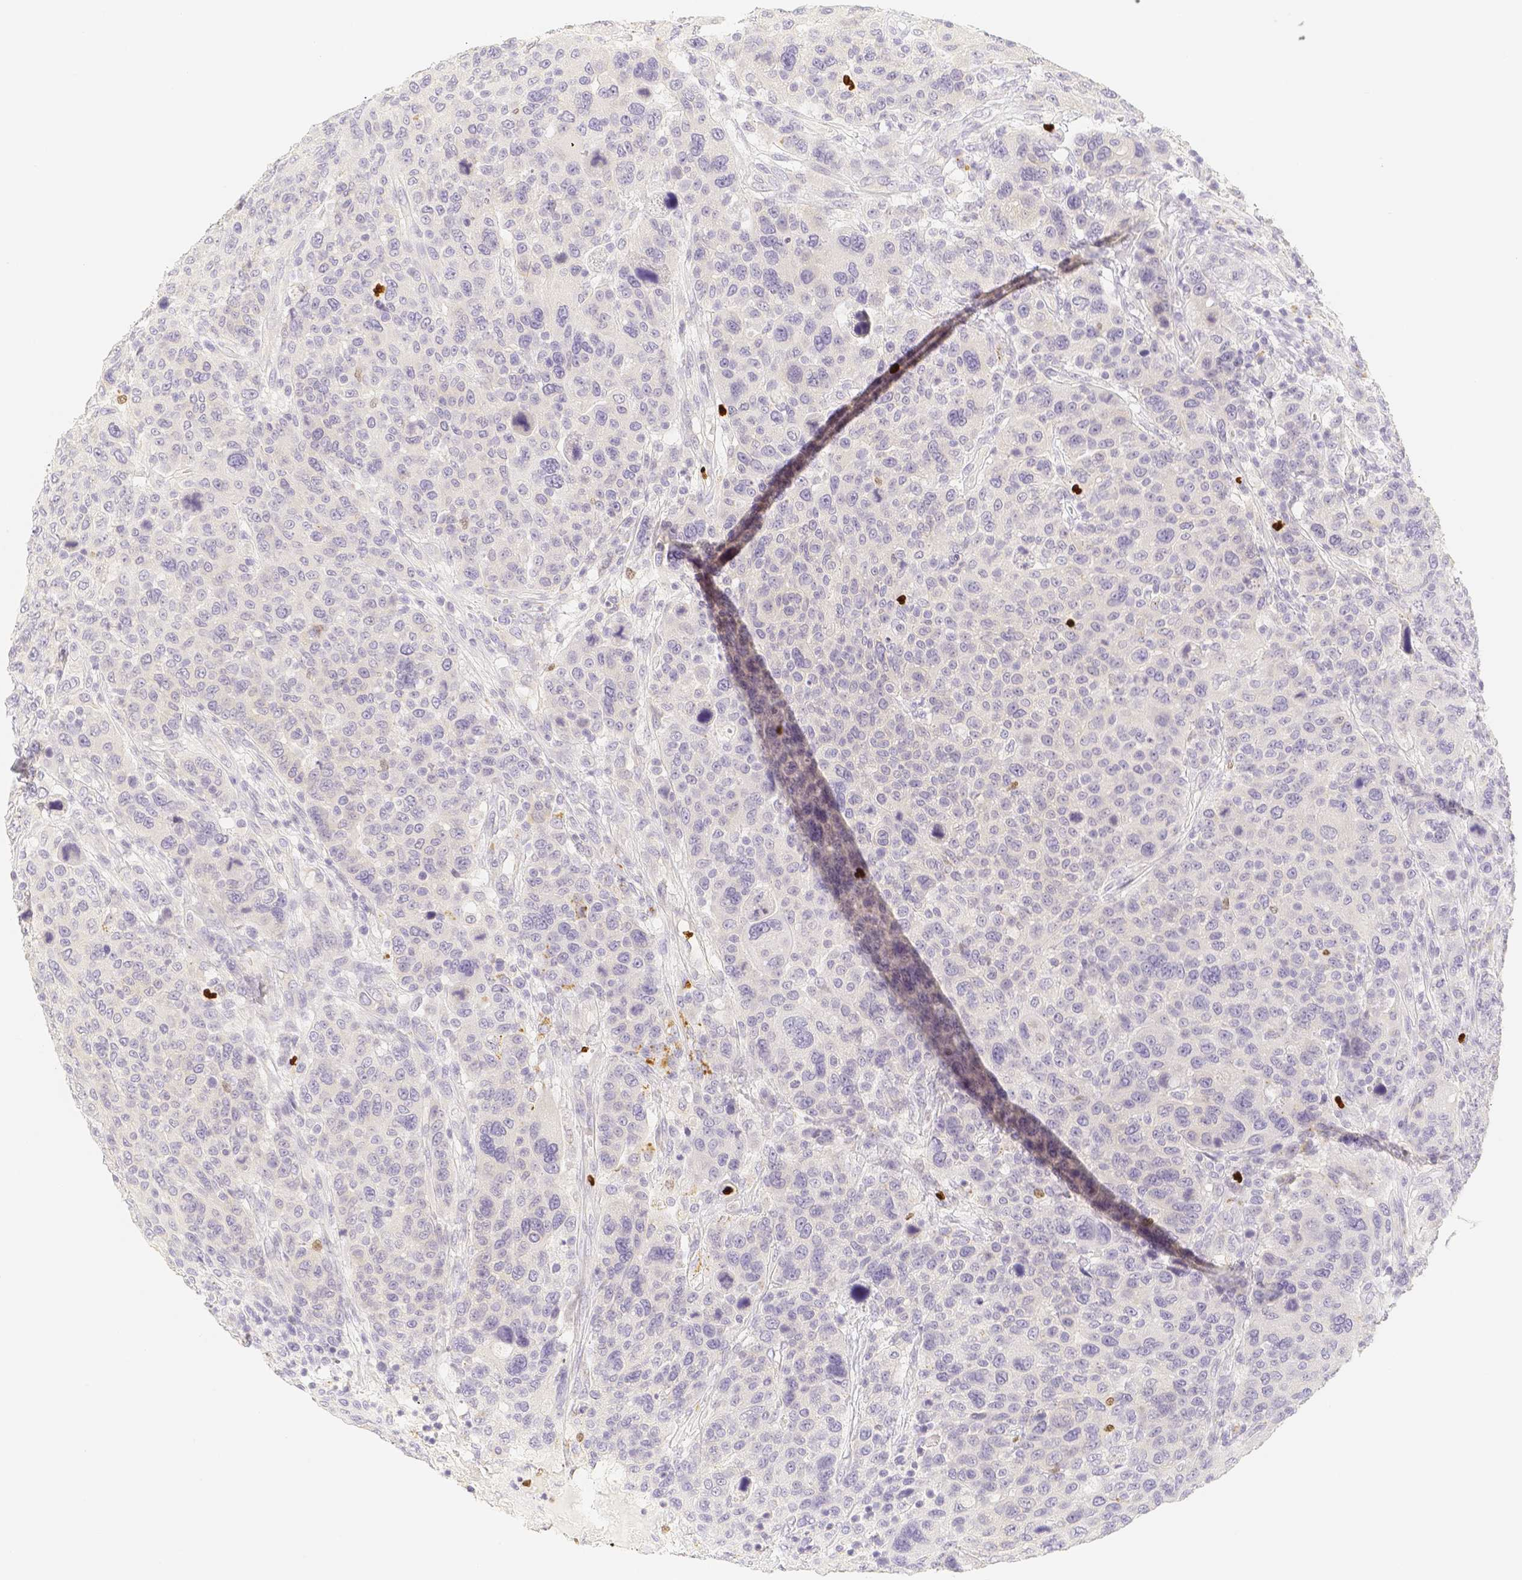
{"staining": {"intensity": "negative", "quantity": "none", "location": "none"}, "tissue": "breast cancer", "cell_type": "Tumor cells", "image_type": "cancer", "snomed": [{"axis": "morphology", "description": "Duct carcinoma"}, {"axis": "topography", "description": "Breast"}], "caption": "This image is of infiltrating ductal carcinoma (breast) stained with IHC to label a protein in brown with the nuclei are counter-stained blue. There is no expression in tumor cells.", "gene": "PADI4", "patient": {"sex": "female", "age": 50}}